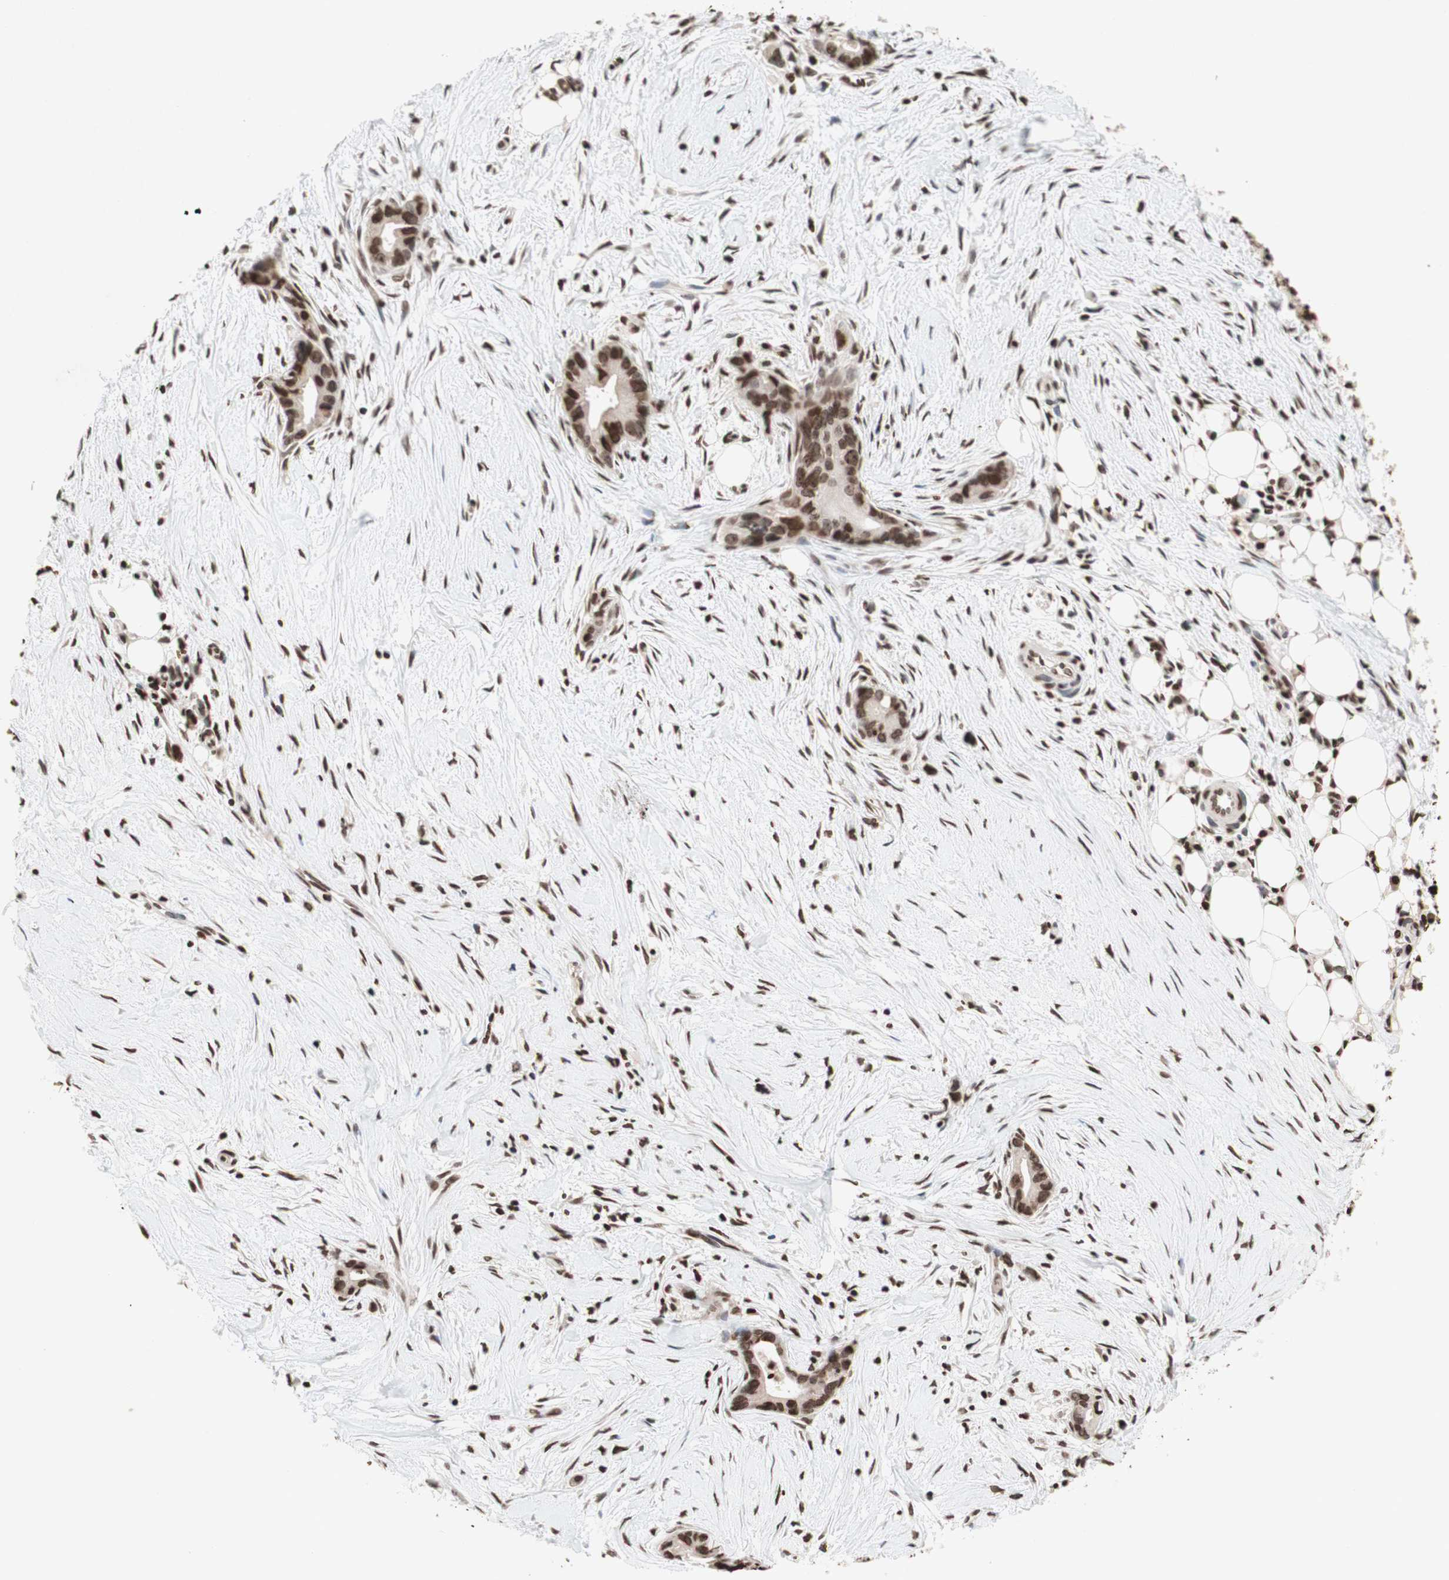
{"staining": {"intensity": "strong", "quantity": ">75%", "location": "nuclear"}, "tissue": "liver cancer", "cell_type": "Tumor cells", "image_type": "cancer", "snomed": [{"axis": "morphology", "description": "Cholangiocarcinoma"}, {"axis": "topography", "description": "Liver"}], "caption": "Human liver cholangiocarcinoma stained with a brown dye shows strong nuclear positive staining in approximately >75% of tumor cells.", "gene": "NCOA3", "patient": {"sex": "female", "age": 55}}